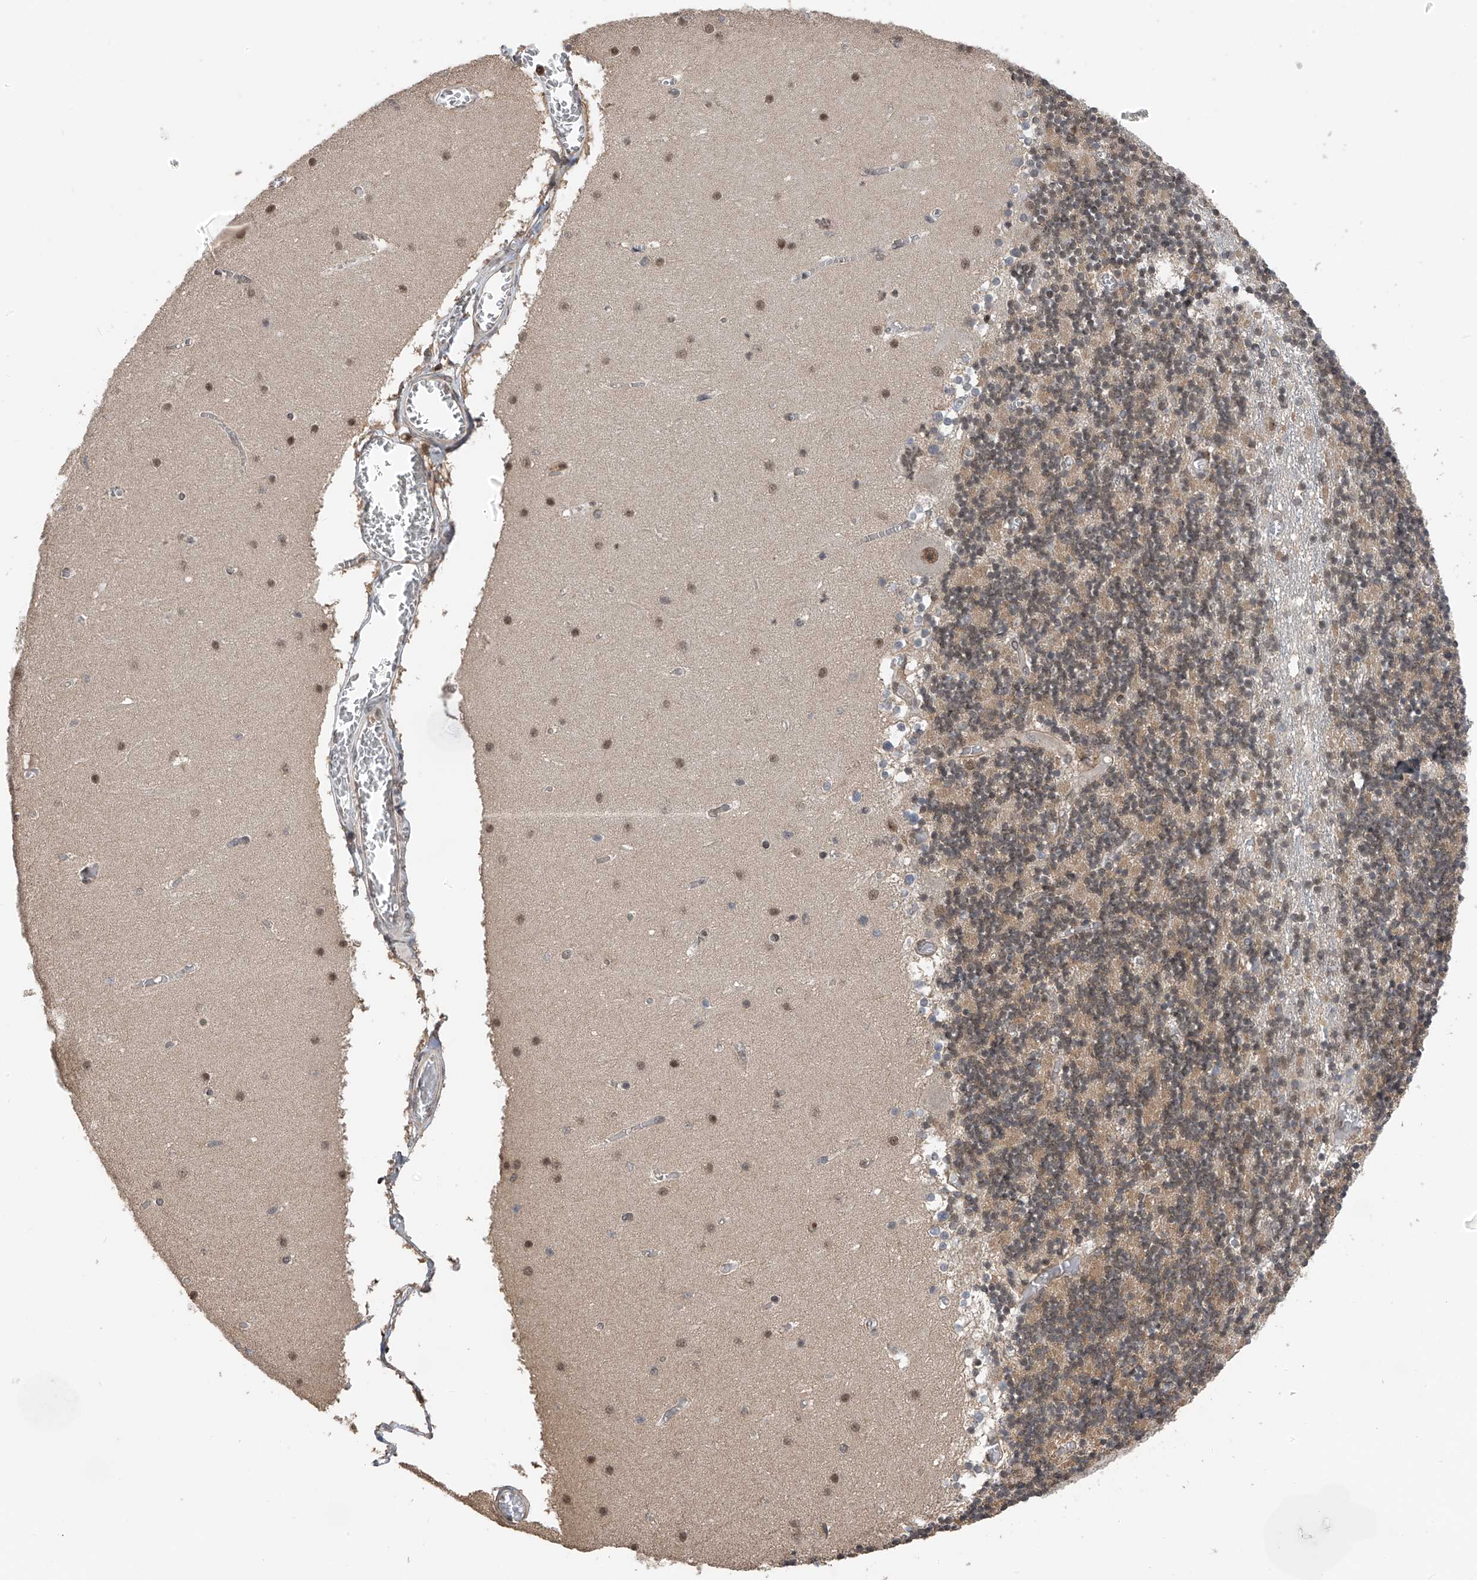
{"staining": {"intensity": "weak", "quantity": "25%-75%", "location": "cytoplasmic/membranous,nuclear"}, "tissue": "cerebellum", "cell_type": "Cells in granular layer", "image_type": "normal", "snomed": [{"axis": "morphology", "description": "Normal tissue, NOS"}, {"axis": "topography", "description": "Cerebellum"}], "caption": "Human cerebellum stained for a protein (brown) exhibits weak cytoplasmic/membranous,nuclear positive expression in approximately 25%-75% of cells in granular layer.", "gene": "DNAJC9", "patient": {"sex": "female", "age": 28}}